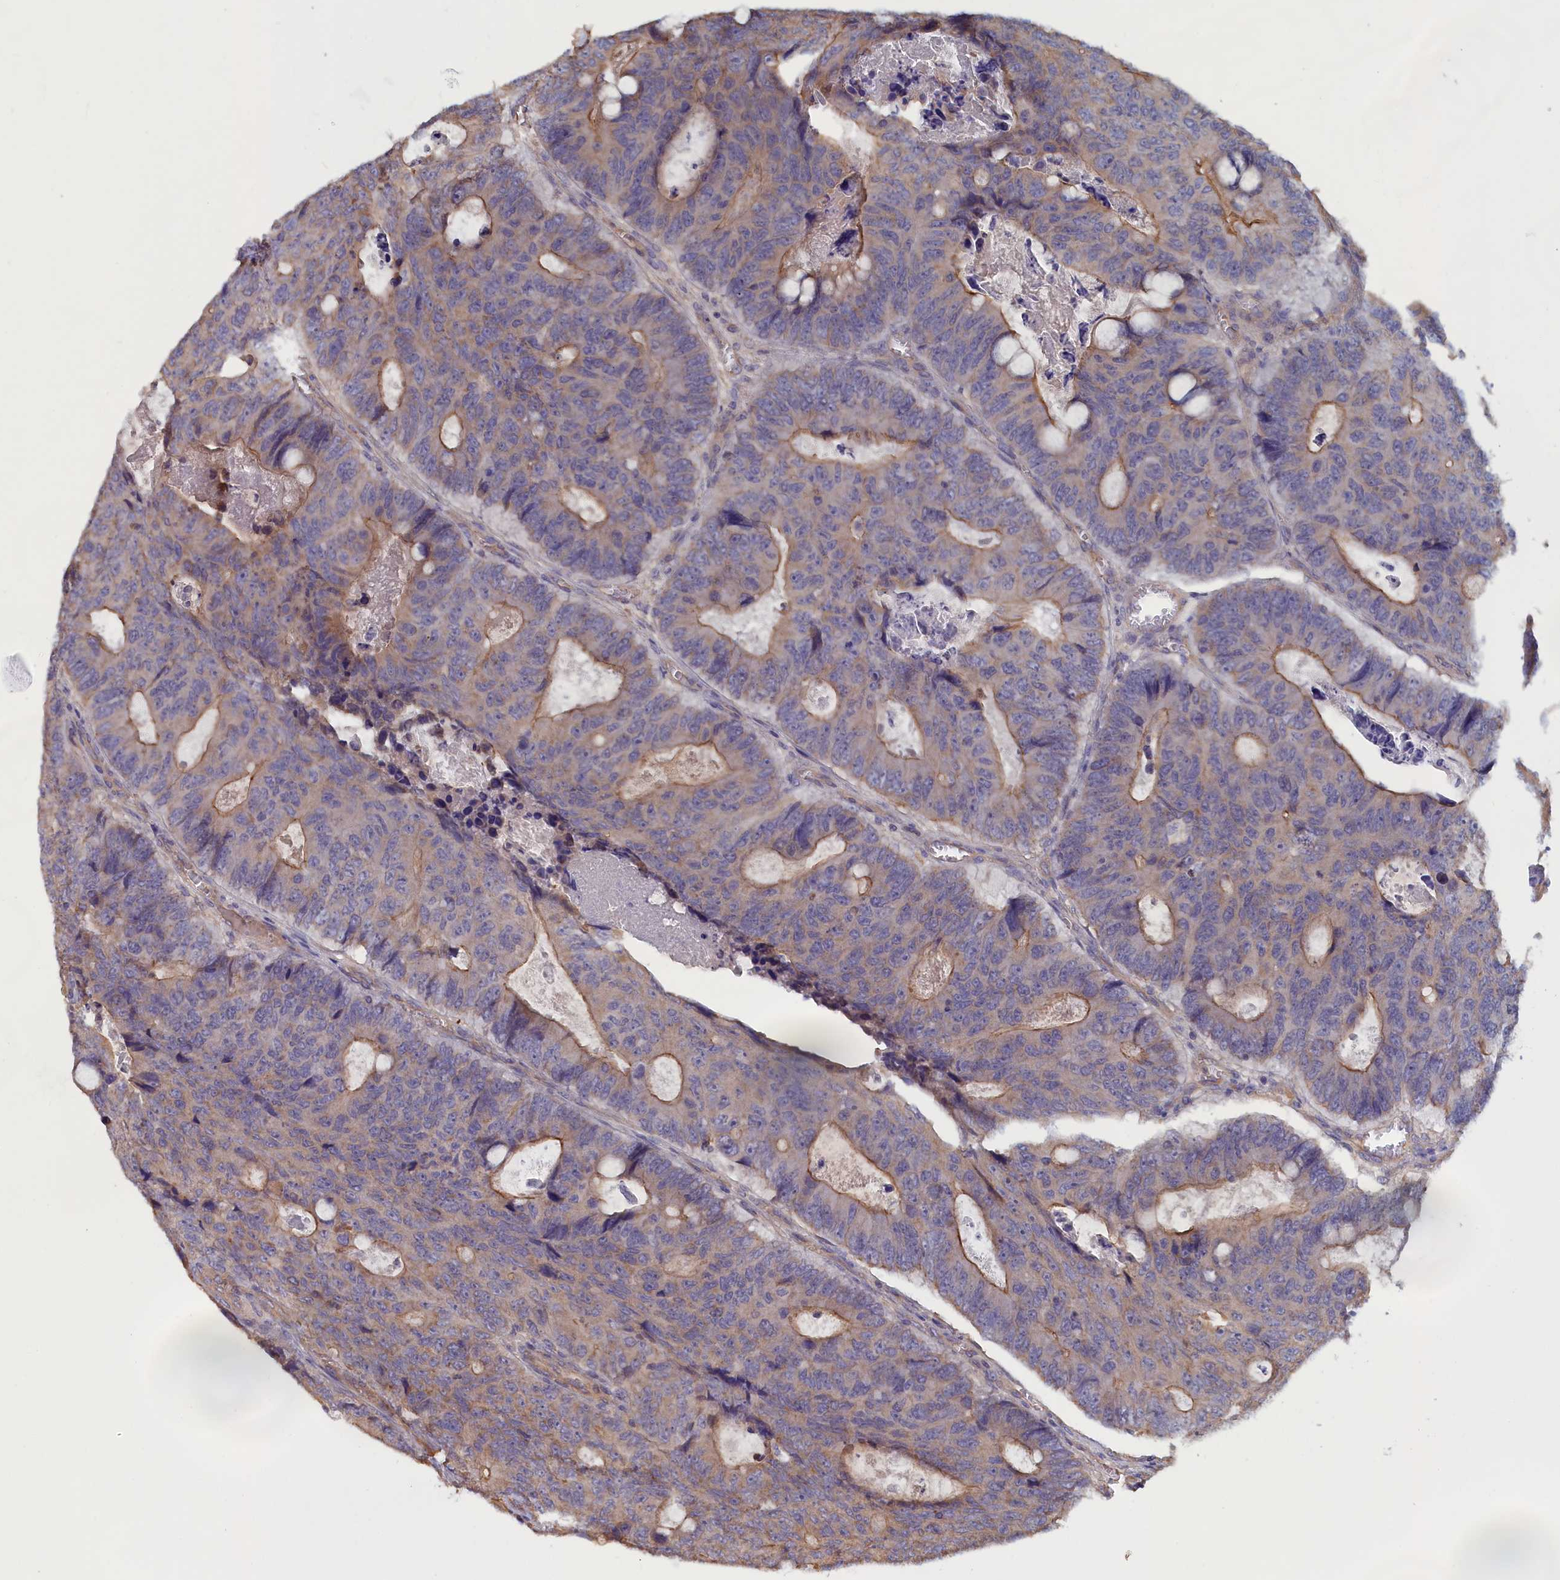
{"staining": {"intensity": "moderate", "quantity": "25%-75%", "location": "cytoplasmic/membranous"}, "tissue": "colorectal cancer", "cell_type": "Tumor cells", "image_type": "cancer", "snomed": [{"axis": "morphology", "description": "Adenocarcinoma, NOS"}, {"axis": "topography", "description": "Colon"}], "caption": "Protein expression analysis of colorectal adenocarcinoma shows moderate cytoplasmic/membranous positivity in approximately 25%-75% of tumor cells.", "gene": "ANKRD2", "patient": {"sex": "male", "age": 87}}